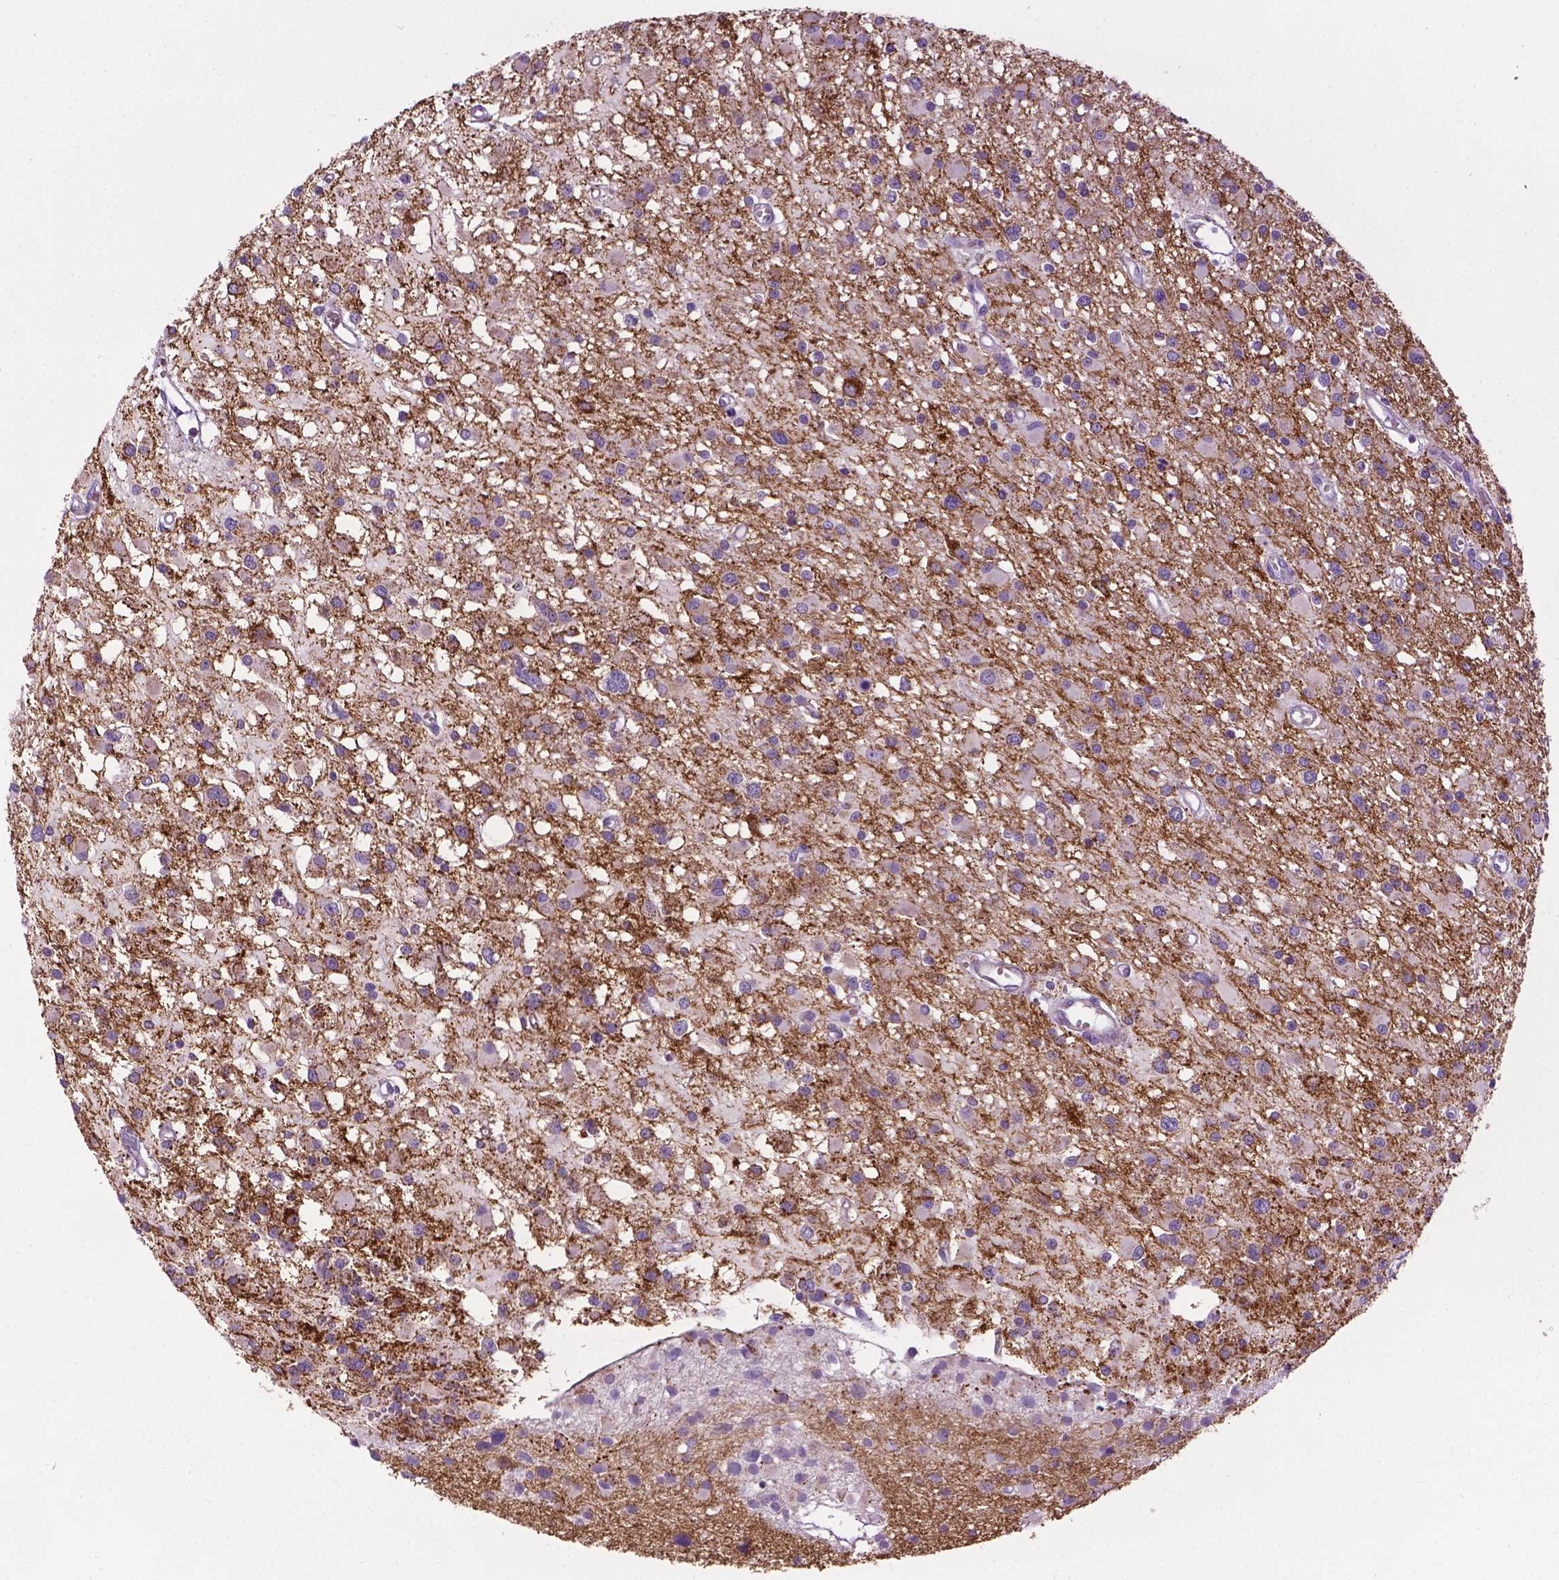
{"staining": {"intensity": "negative", "quantity": "none", "location": "none"}, "tissue": "glioma", "cell_type": "Tumor cells", "image_type": "cancer", "snomed": [{"axis": "morphology", "description": "Glioma, malignant, High grade"}, {"axis": "topography", "description": "Brain"}], "caption": "Protein analysis of malignant glioma (high-grade) displays no significant expression in tumor cells.", "gene": "TMEM132E", "patient": {"sex": "male", "age": 54}}